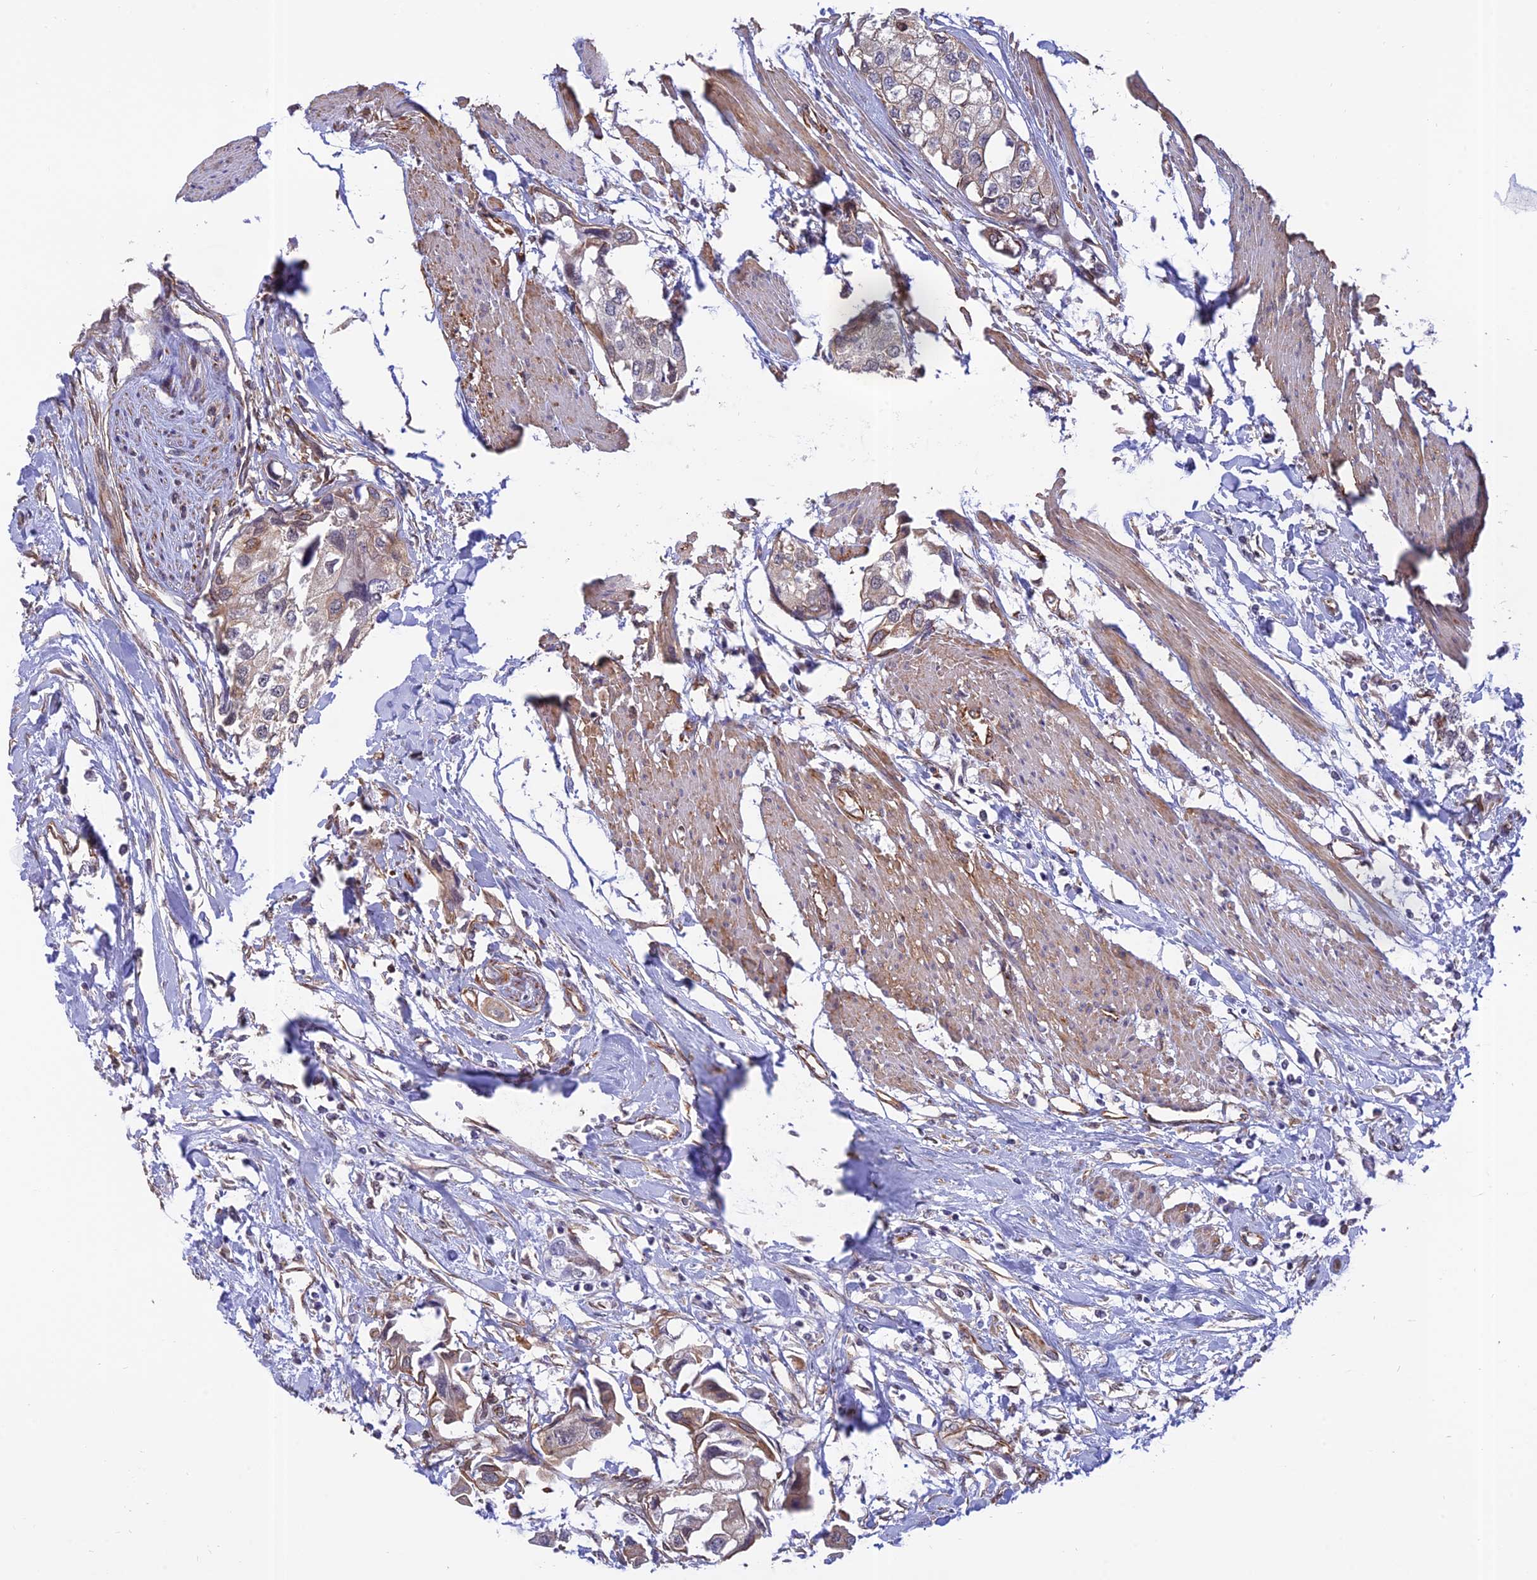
{"staining": {"intensity": "moderate", "quantity": "<25%", "location": "cytoplasmic/membranous"}, "tissue": "urothelial cancer", "cell_type": "Tumor cells", "image_type": "cancer", "snomed": [{"axis": "morphology", "description": "Urothelial carcinoma, High grade"}, {"axis": "topography", "description": "Urinary bladder"}], "caption": "Immunohistochemical staining of human high-grade urothelial carcinoma reveals moderate cytoplasmic/membranous protein positivity in approximately <25% of tumor cells. (Brightfield microscopy of DAB IHC at high magnification).", "gene": "PAGR1", "patient": {"sex": "male", "age": 64}}